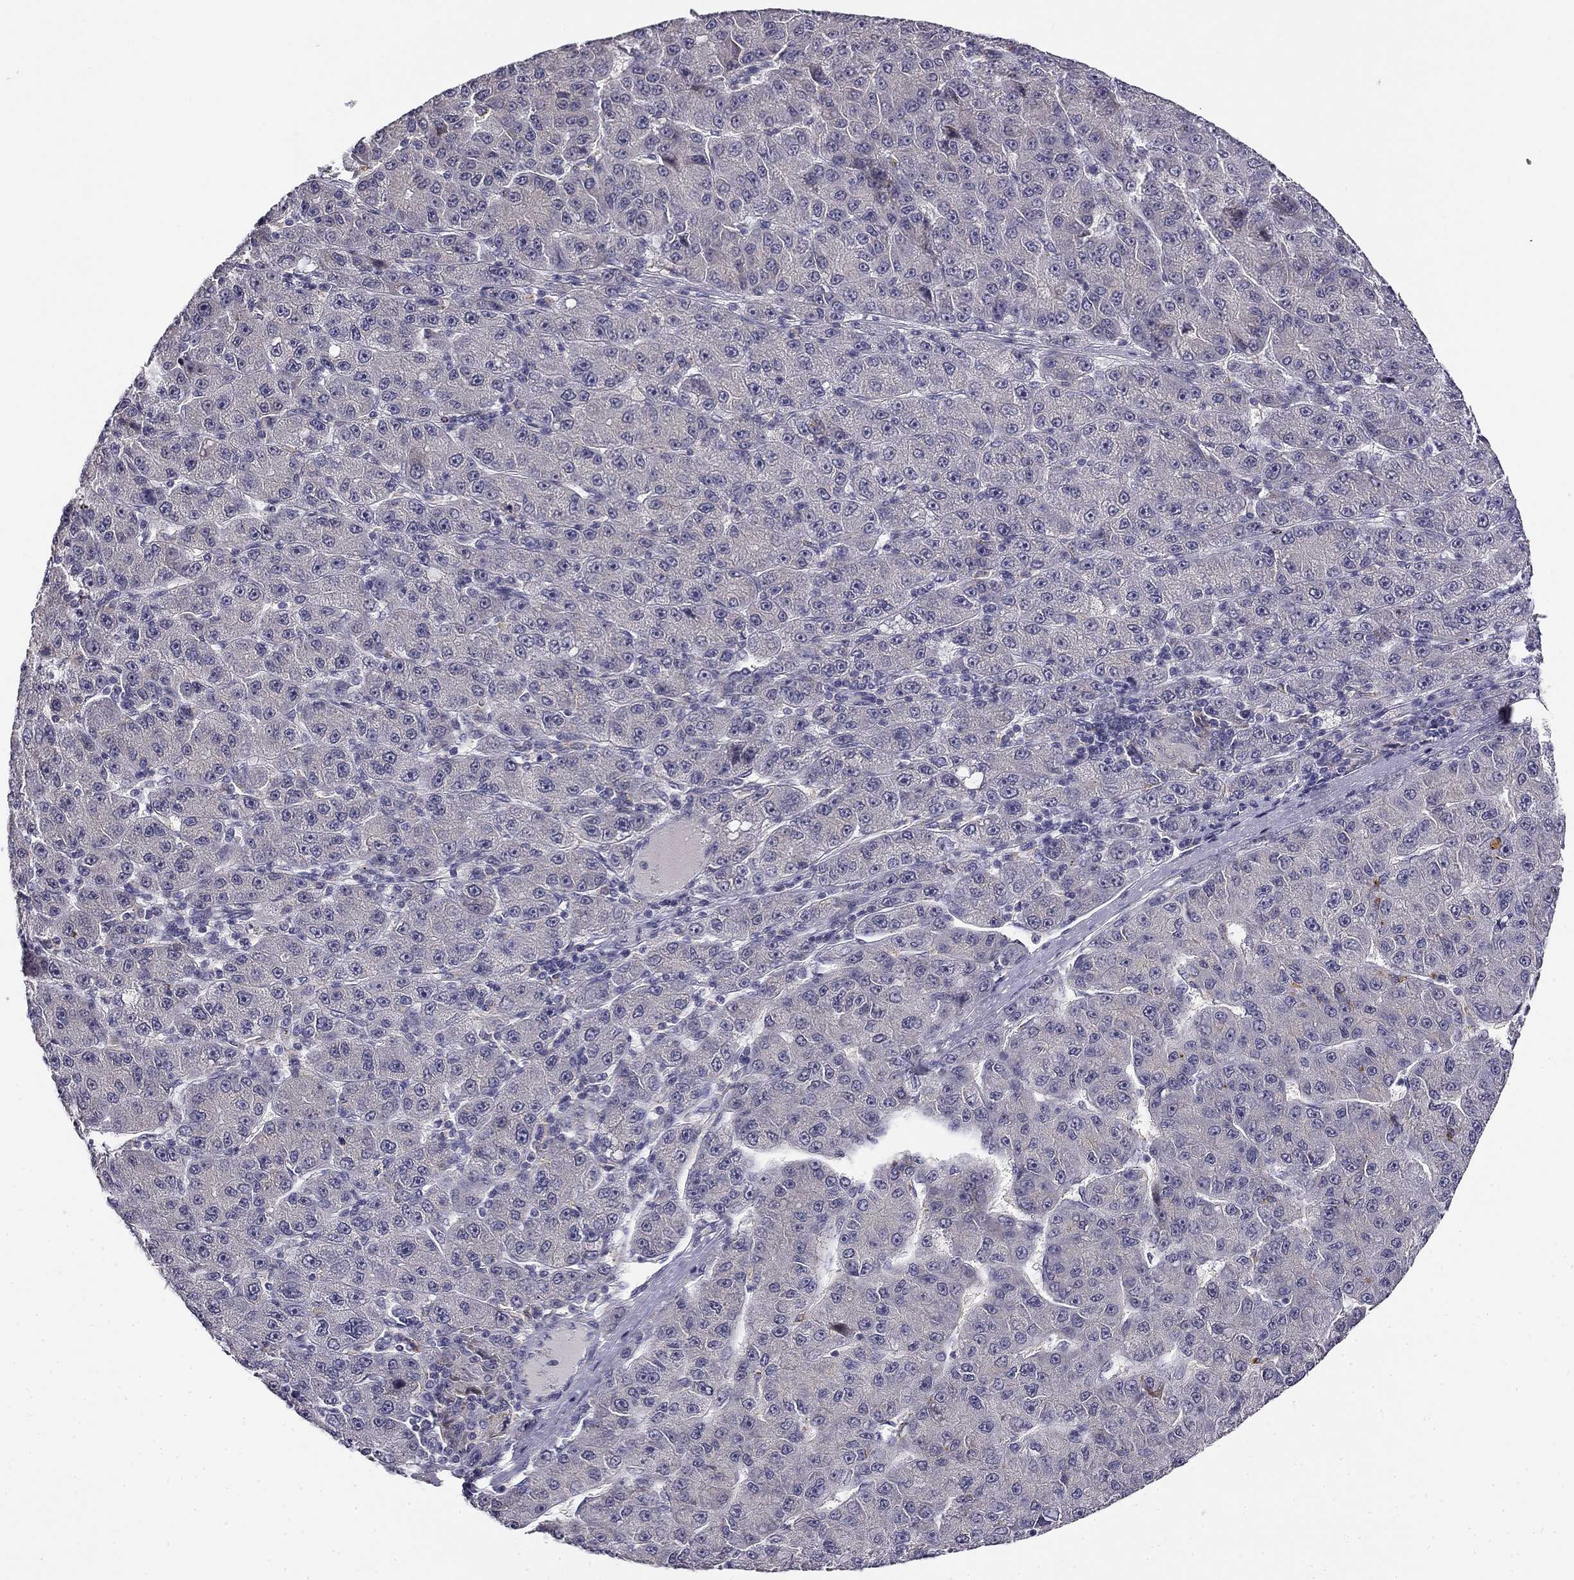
{"staining": {"intensity": "negative", "quantity": "none", "location": "none"}, "tissue": "liver cancer", "cell_type": "Tumor cells", "image_type": "cancer", "snomed": [{"axis": "morphology", "description": "Carcinoma, Hepatocellular, NOS"}, {"axis": "topography", "description": "Liver"}], "caption": "The image exhibits no staining of tumor cells in hepatocellular carcinoma (liver).", "gene": "CNR1", "patient": {"sex": "male", "age": 67}}